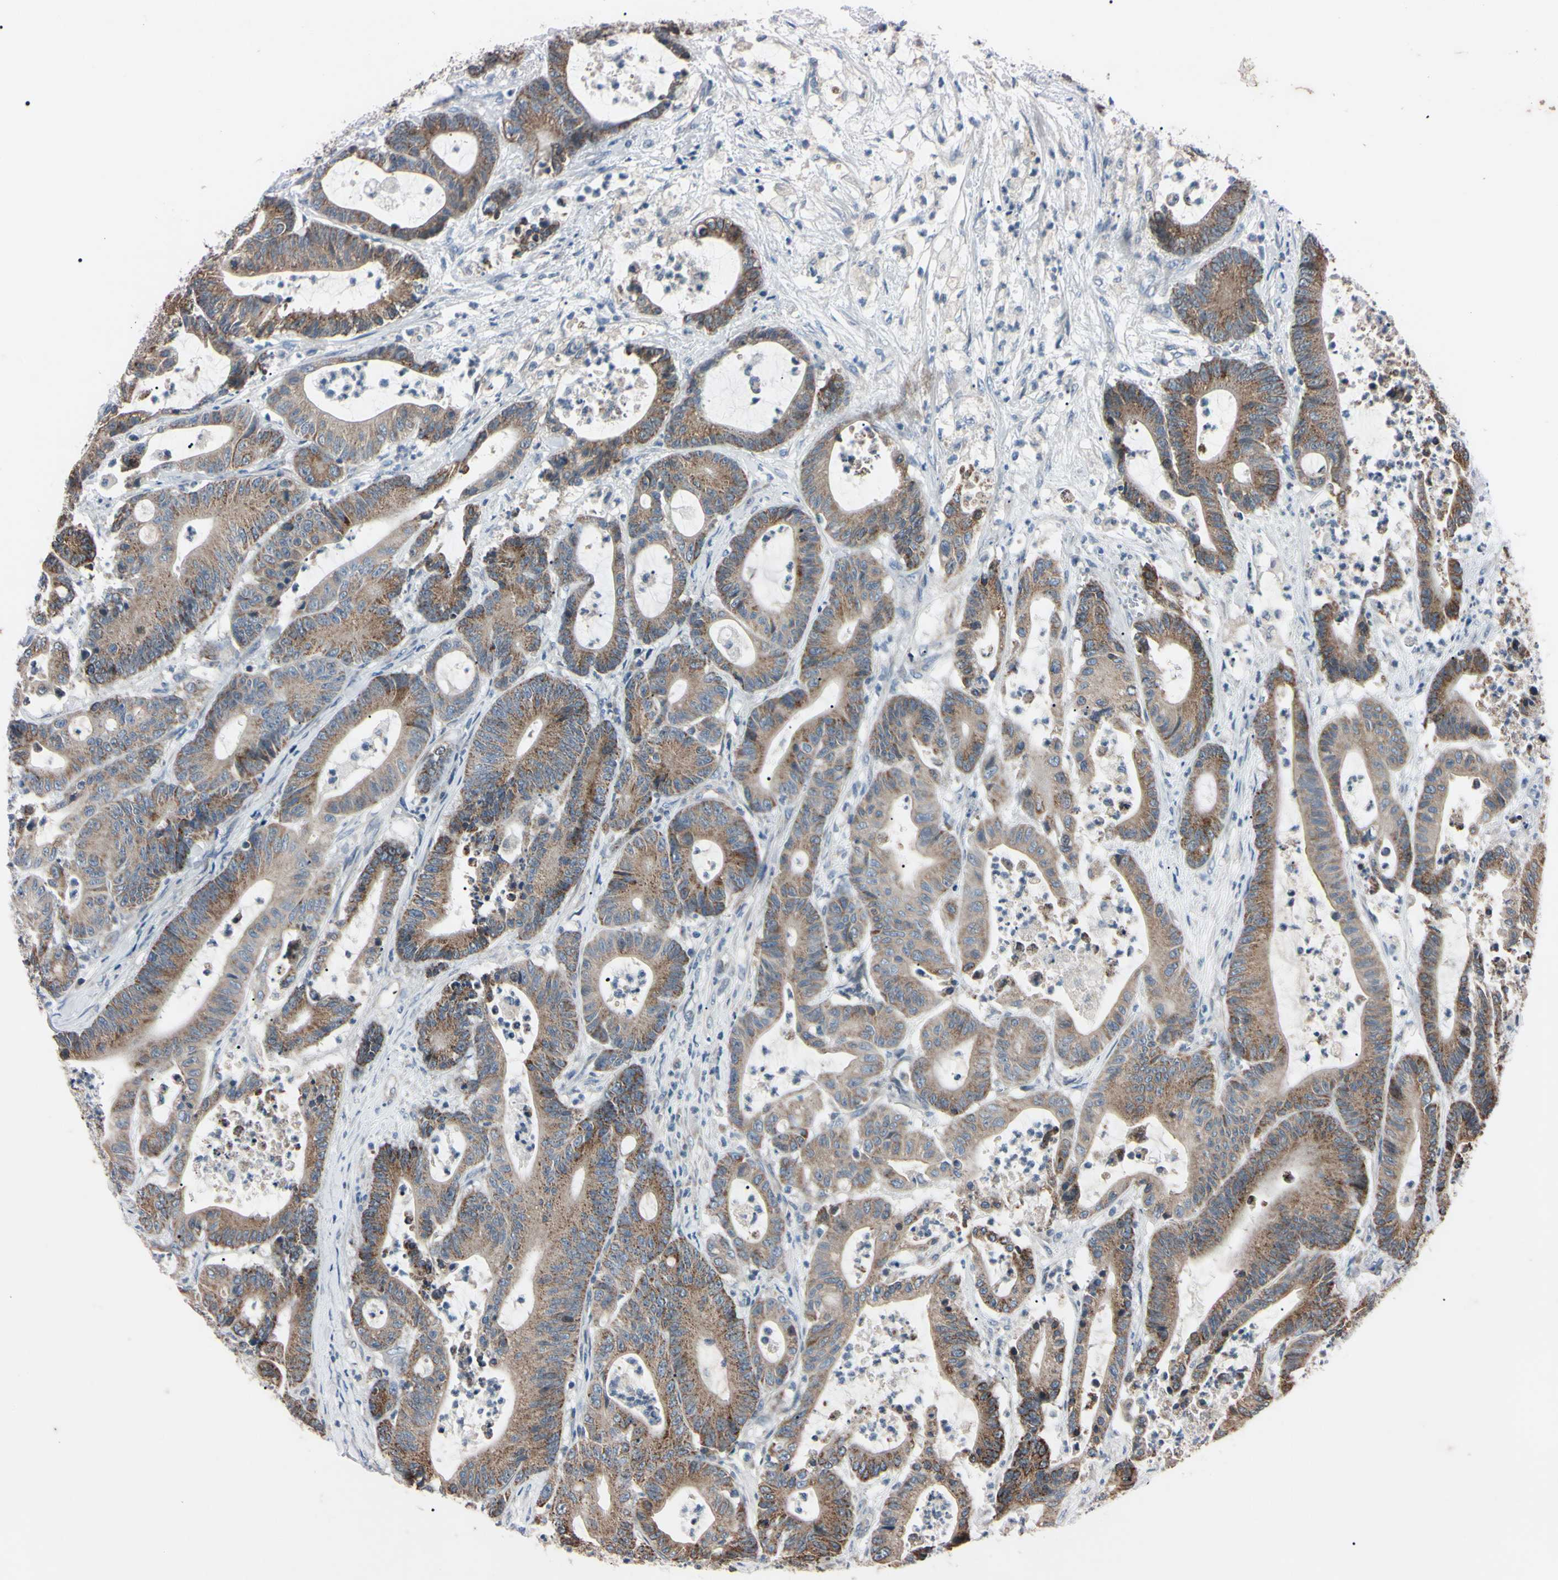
{"staining": {"intensity": "moderate", "quantity": ">75%", "location": "cytoplasmic/membranous"}, "tissue": "colorectal cancer", "cell_type": "Tumor cells", "image_type": "cancer", "snomed": [{"axis": "morphology", "description": "Adenocarcinoma, NOS"}, {"axis": "topography", "description": "Colon"}], "caption": "Colorectal cancer was stained to show a protein in brown. There is medium levels of moderate cytoplasmic/membranous staining in about >75% of tumor cells.", "gene": "TNFRSF1A", "patient": {"sex": "female", "age": 84}}